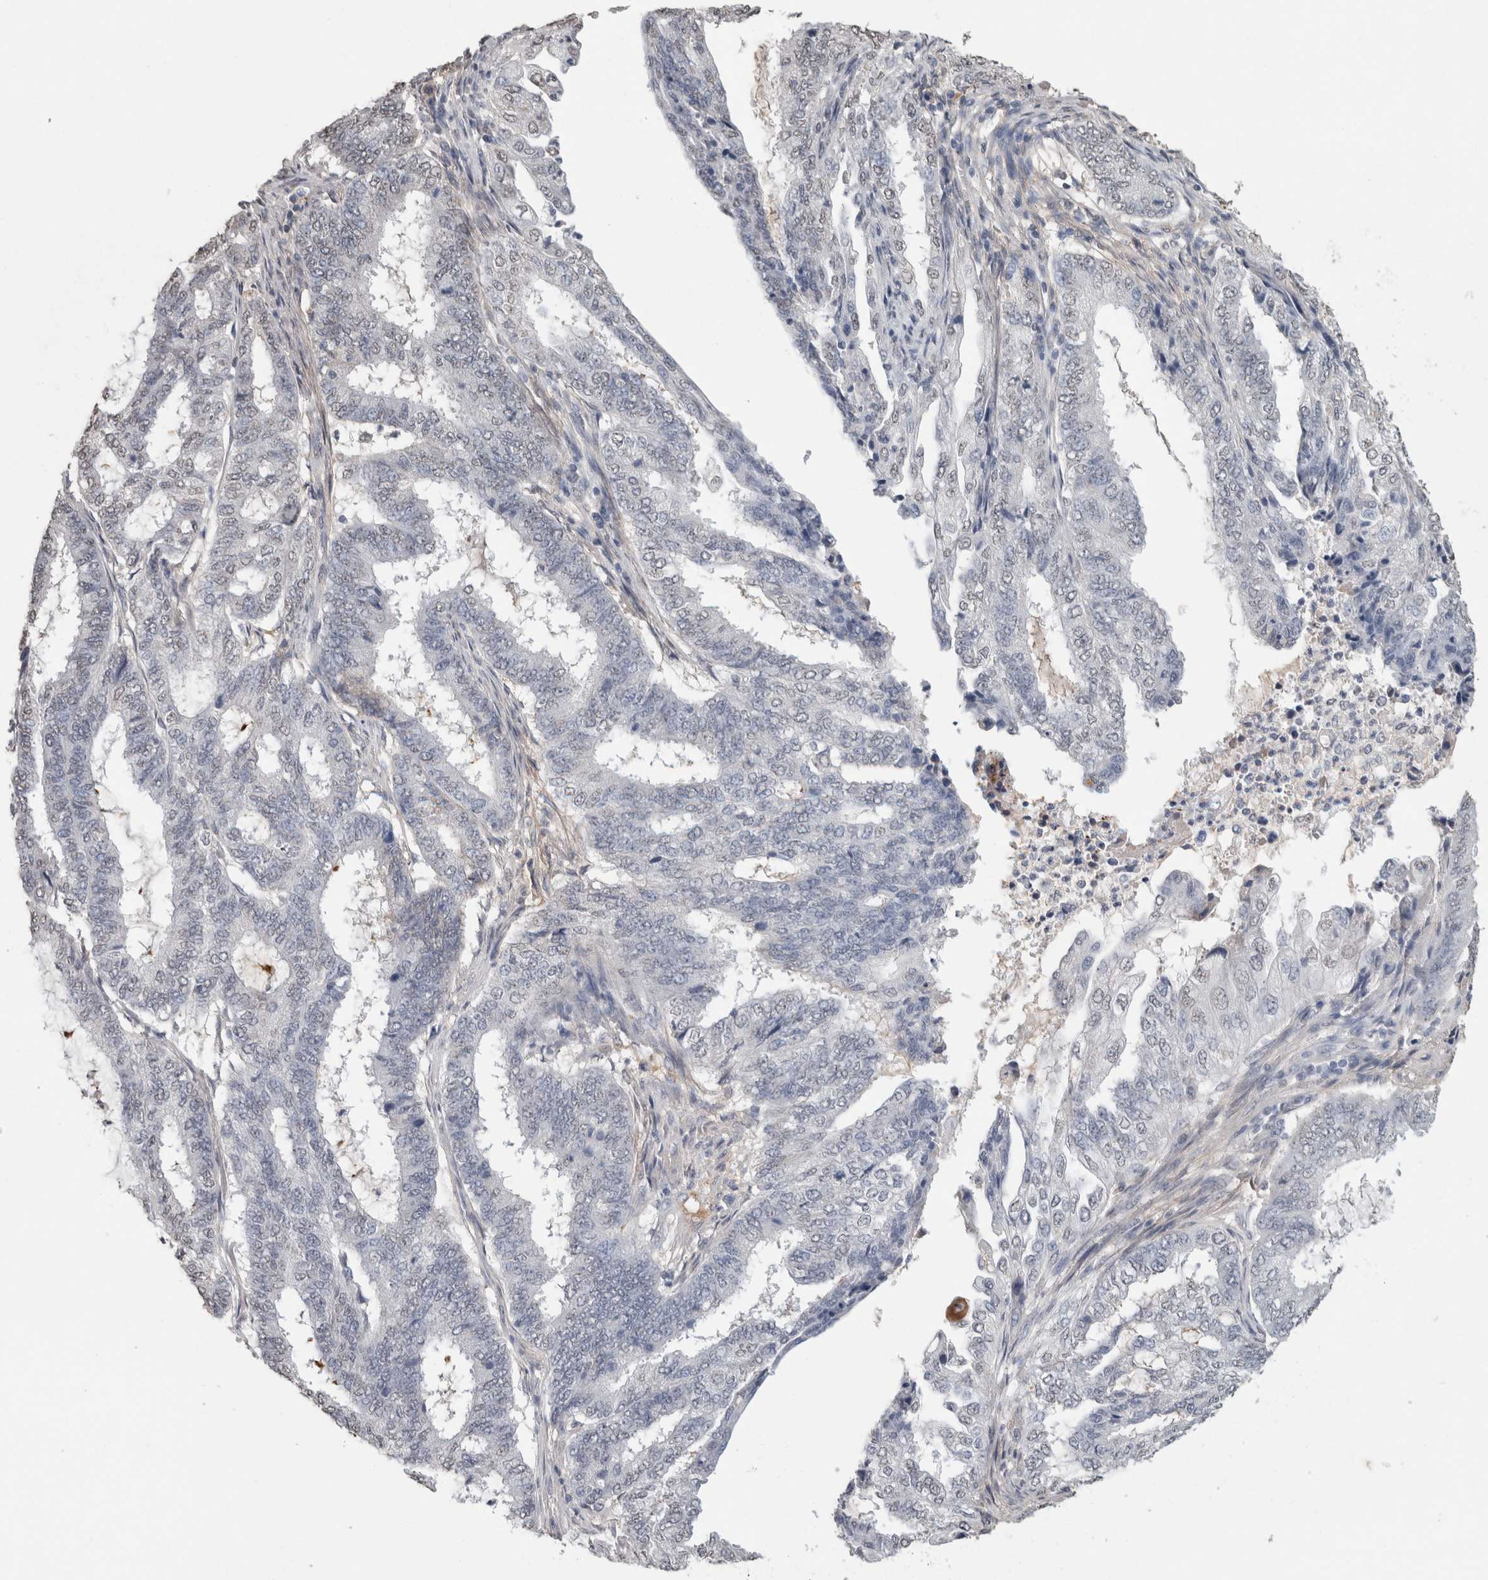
{"staining": {"intensity": "negative", "quantity": "none", "location": "none"}, "tissue": "endometrial cancer", "cell_type": "Tumor cells", "image_type": "cancer", "snomed": [{"axis": "morphology", "description": "Adenocarcinoma, NOS"}, {"axis": "topography", "description": "Endometrium"}], "caption": "A histopathology image of endometrial cancer stained for a protein shows no brown staining in tumor cells. (DAB immunohistochemistry visualized using brightfield microscopy, high magnification).", "gene": "LTBP1", "patient": {"sex": "female", "age": 51}}